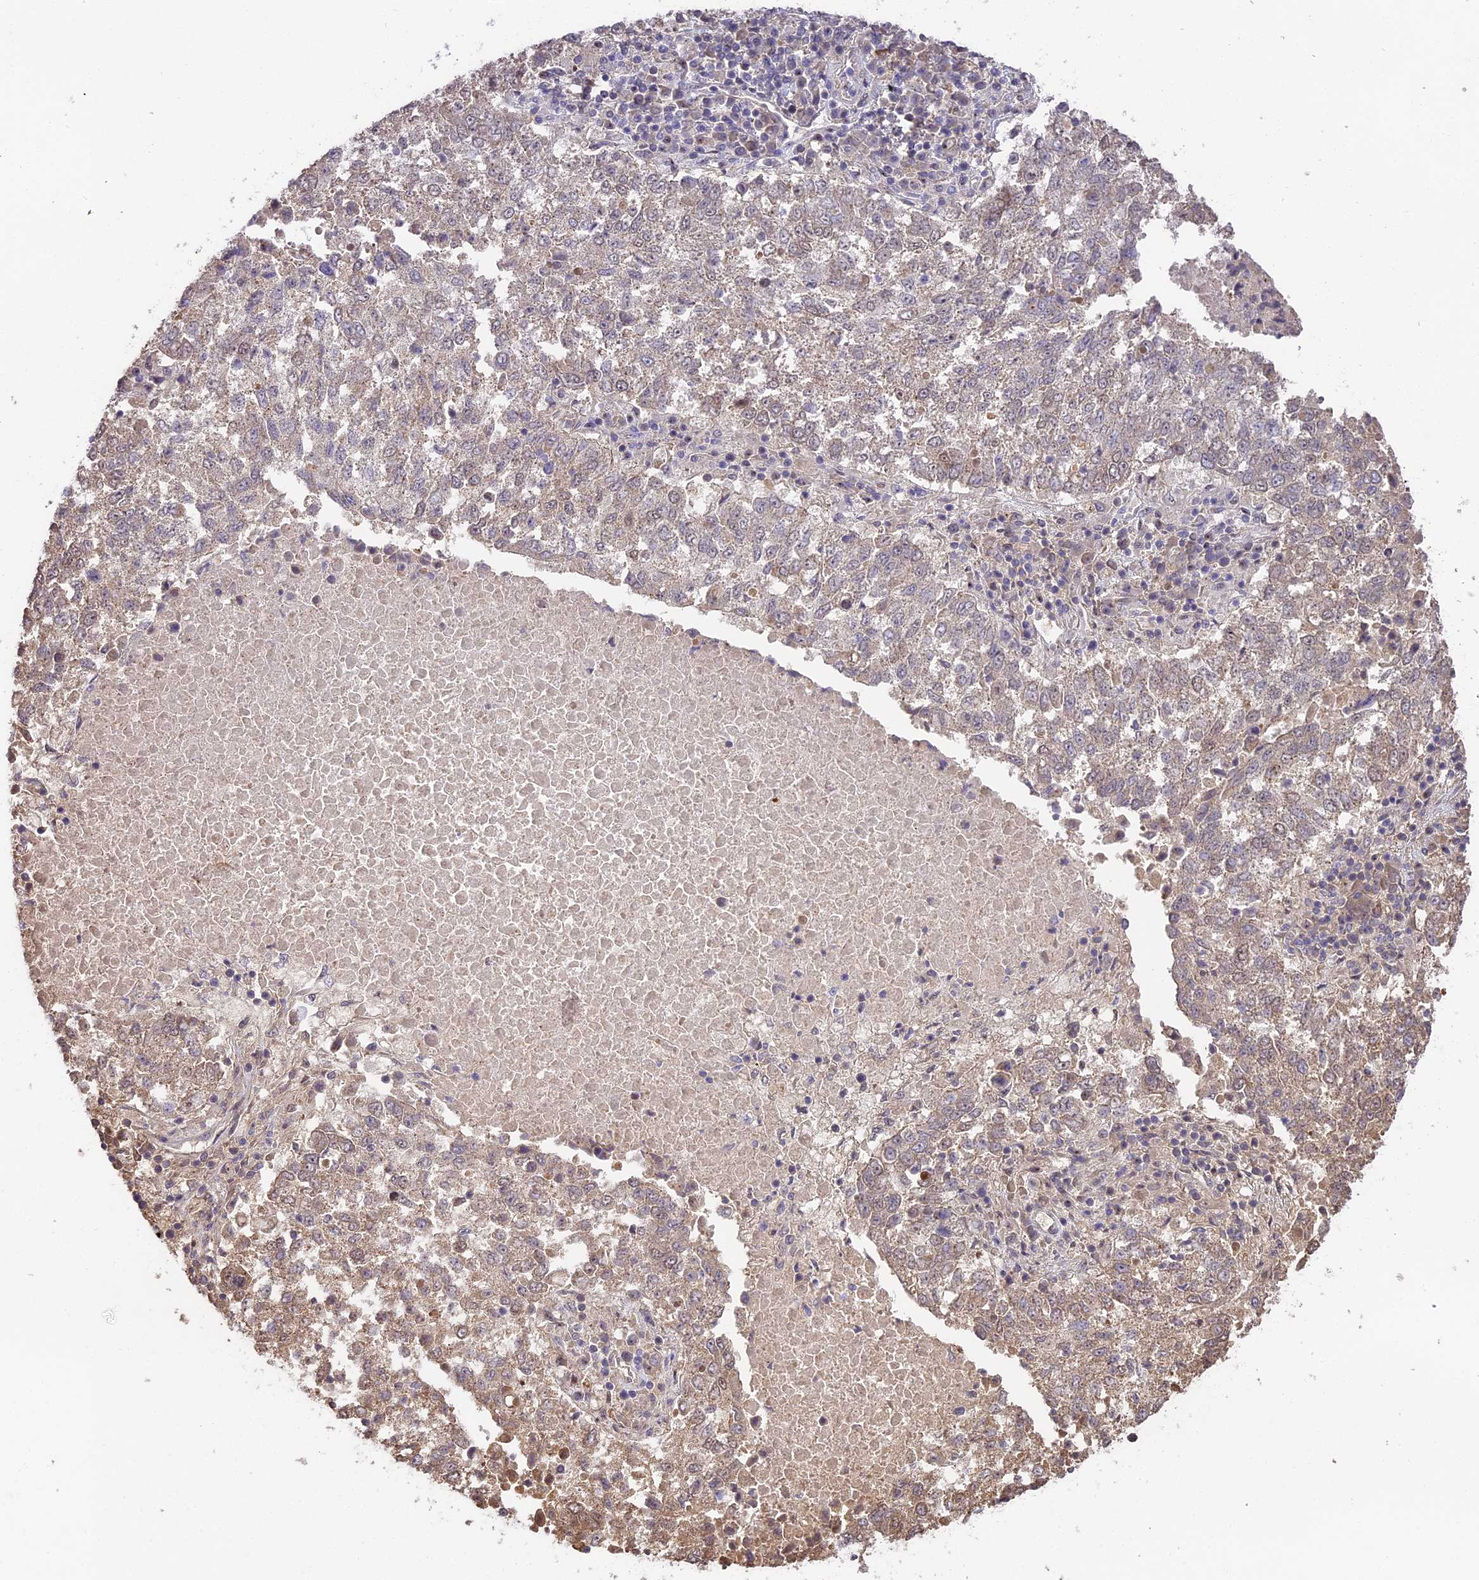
{"staining": {"intensity": "weak", "quantity": "<25%", "location": "cytoplasmic/membranous,nuclear"}, "tissue": "lung cancer", "cell_type": "Tumor cells", "image_type": "cancer", "snomed": [{"axis": "morphology", "description": "Squamous cell carcinoma, NOS"}, {"axis": "topography", "description": "Lung"}], "caption": "Immunohistochemistry micrograph of lung cancer stained for a protein (brown), which demonstrates no expression in tumor cells. The staining is performed using DAB brown chromogen with nuclei counter-stained in using hematoxylin.", "gene": "PPP1R37", "patient": {"sex": "male", "age": 73}}